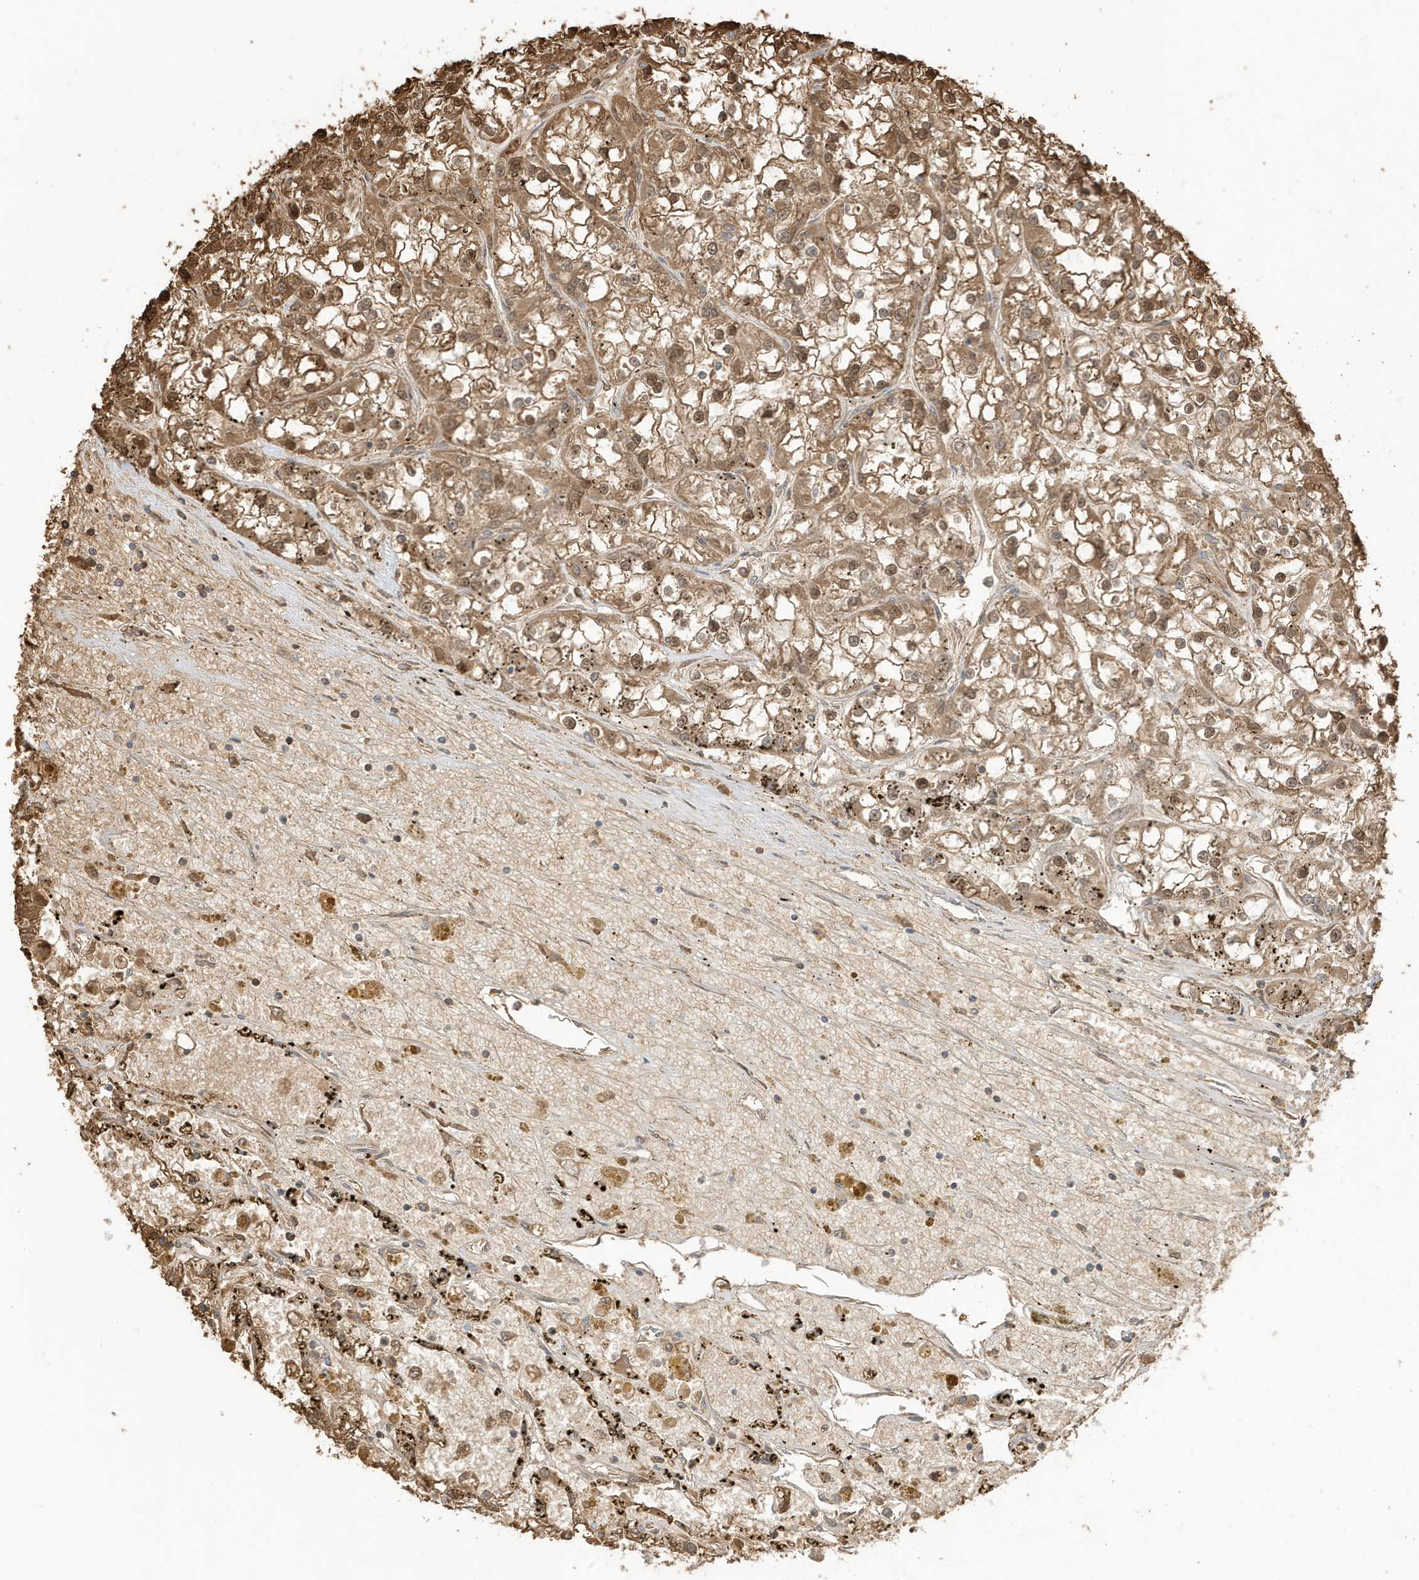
{"staining": {"intensity": "moderate", "quantity": ">75%", "location": "cytoplasmic/membranous,nuclear"}, "tissue": "renal cancer", "cell_type": "Tumor cells", "image_type": "cancer", "snomed": [{"axis": "morphology", "description": "Adenocarcinoma, NOS"}, {"axis": "topography", "description": "Kidney"}], "caption": "Renal cancer (adenocarcinoma) stained with IHC shows moderate cytoplasmic/membranous and nuclear positivity in approximately >75% of tumor cells.", "gene": "AZI2", "patient": {"sex": "female", "age": 52}}